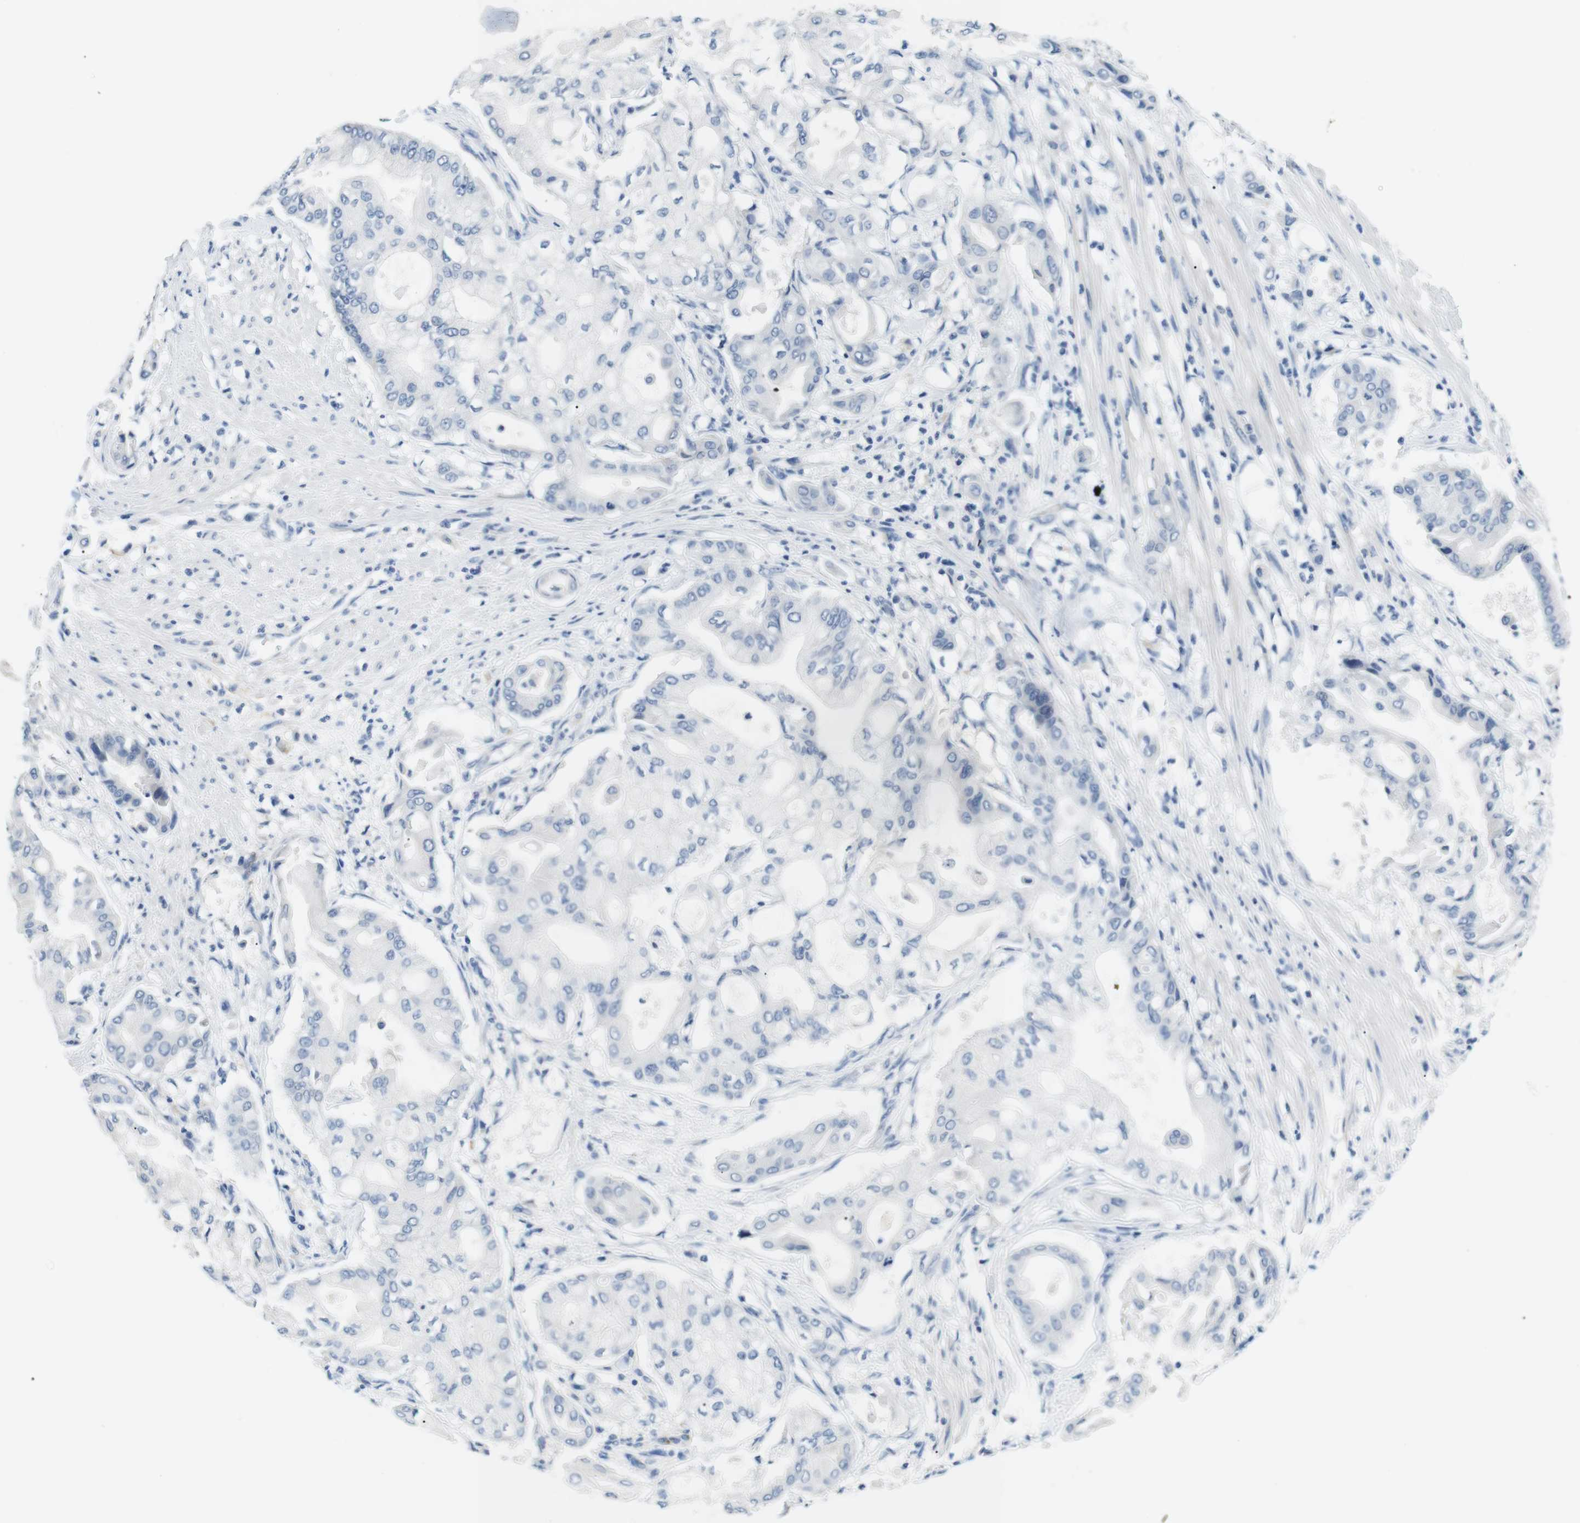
{"staining": {"intensity": "negative", "quantity": "none", "location": "none"}, "tissue": "pancreatic cancer", "cell_type": "Tumor cells", "image_type": "cancer", "snomed": [{"axis": "morphology", "description": "Adenocarcinoma, NOS"}, {"axis": "morphology", "description": "Adenocarcinoma, metastatic, NOS"}, {"axis": "topography", "description": "Lymph node"}, {"axis": "topography", "description": "Pancreas"}, {"axis": "topography", "description": "Duodenum"}], "caption": "Immunohistochemical staining of pancreatic cancer exhibits no significant staining in tumor cells.", "gene": "FCGRT", "patient": {"sex": "female", "age": 64}}